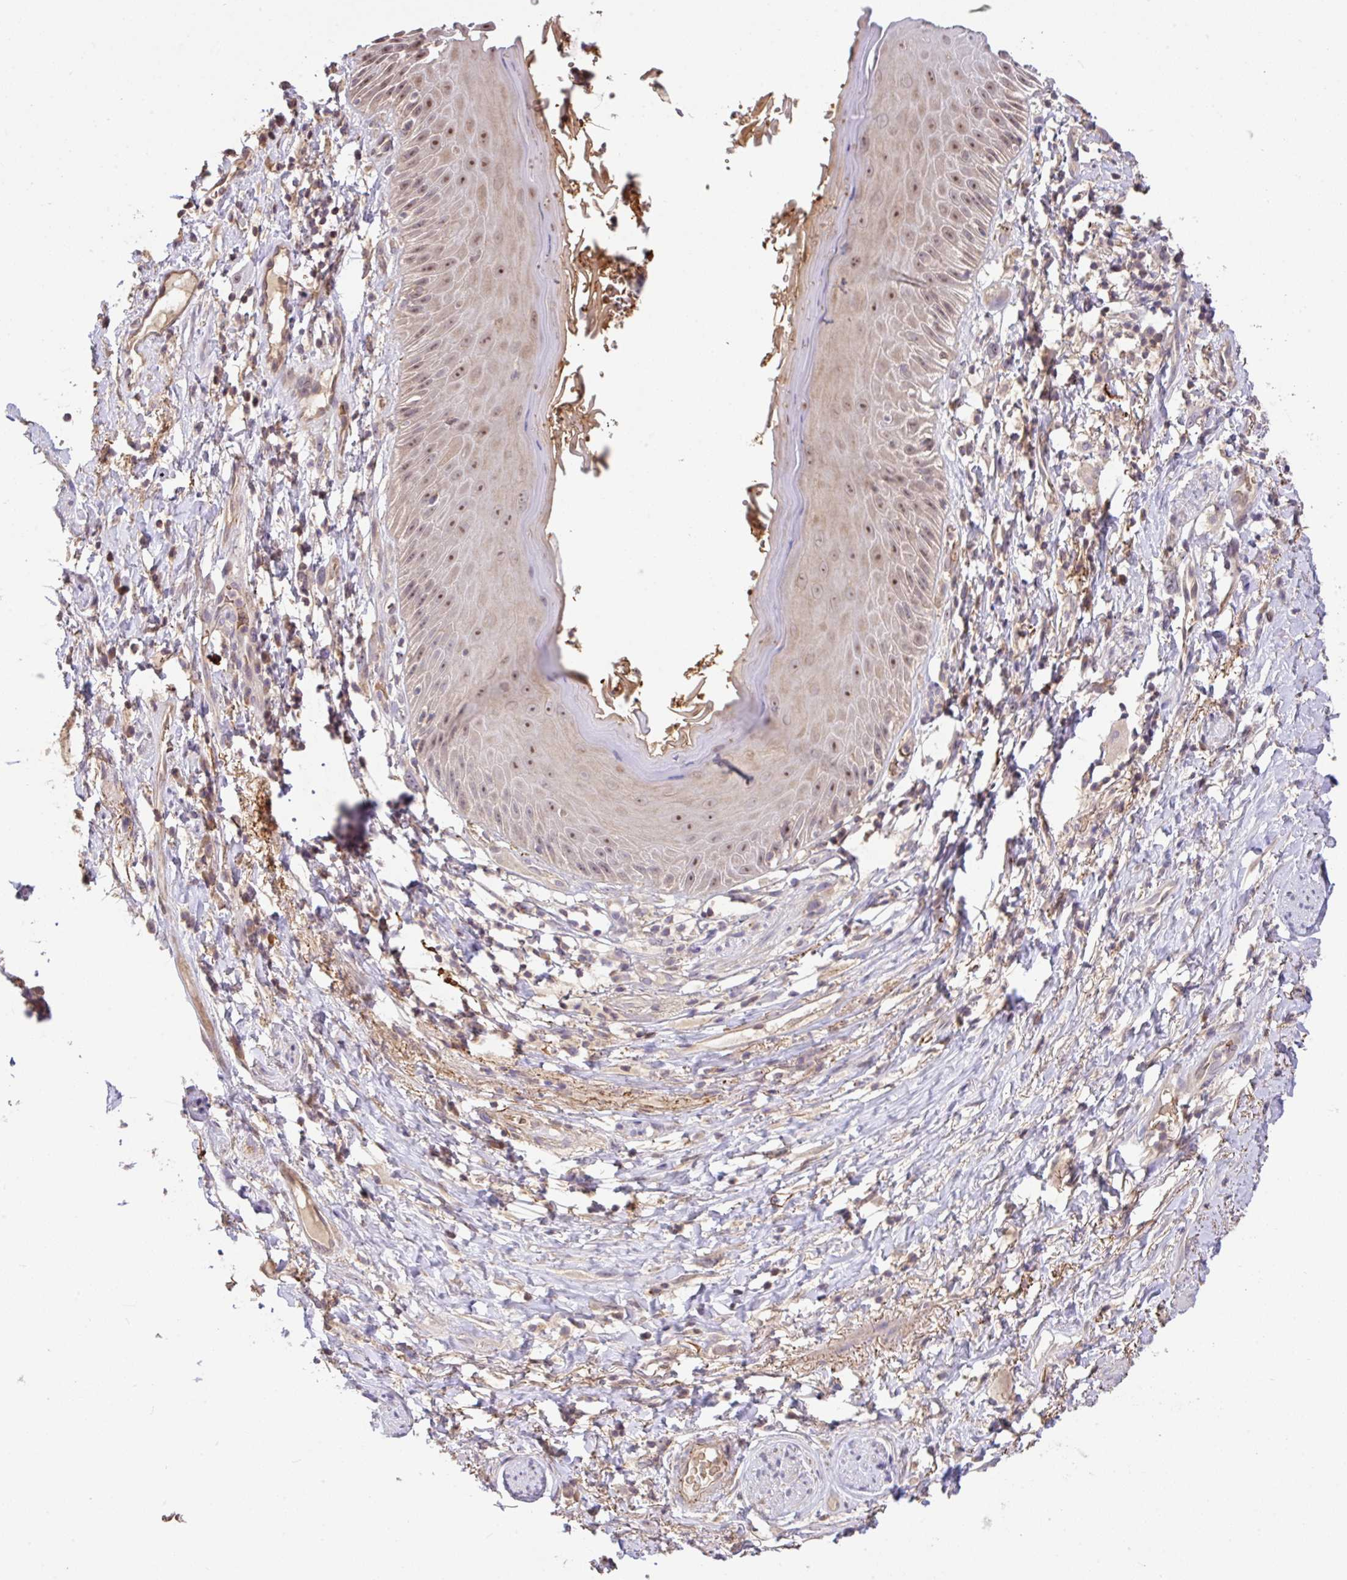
{"staining": {"intensity": "moderate", "quantity": "<25%", "location": "nuclear"}, "tissue": "skin", "cell_type": "Epidermal cells", "image_type": "normal", "snomed": [{"axis": "morphology", "description": "Normal tissue, NOS"}, {"axis": "topography", "description": "Anal"}], "caption": "This micrograph shows normal skin stained with immunohistochemistry (IHC) to label a protein in brown. The nuclear of epidermal cells show moderate positivity for the protein. Nuclei are counter-stained blue.", "gene": "C1QTNF9B", "patient": {"sex": "male", "age": 78}}